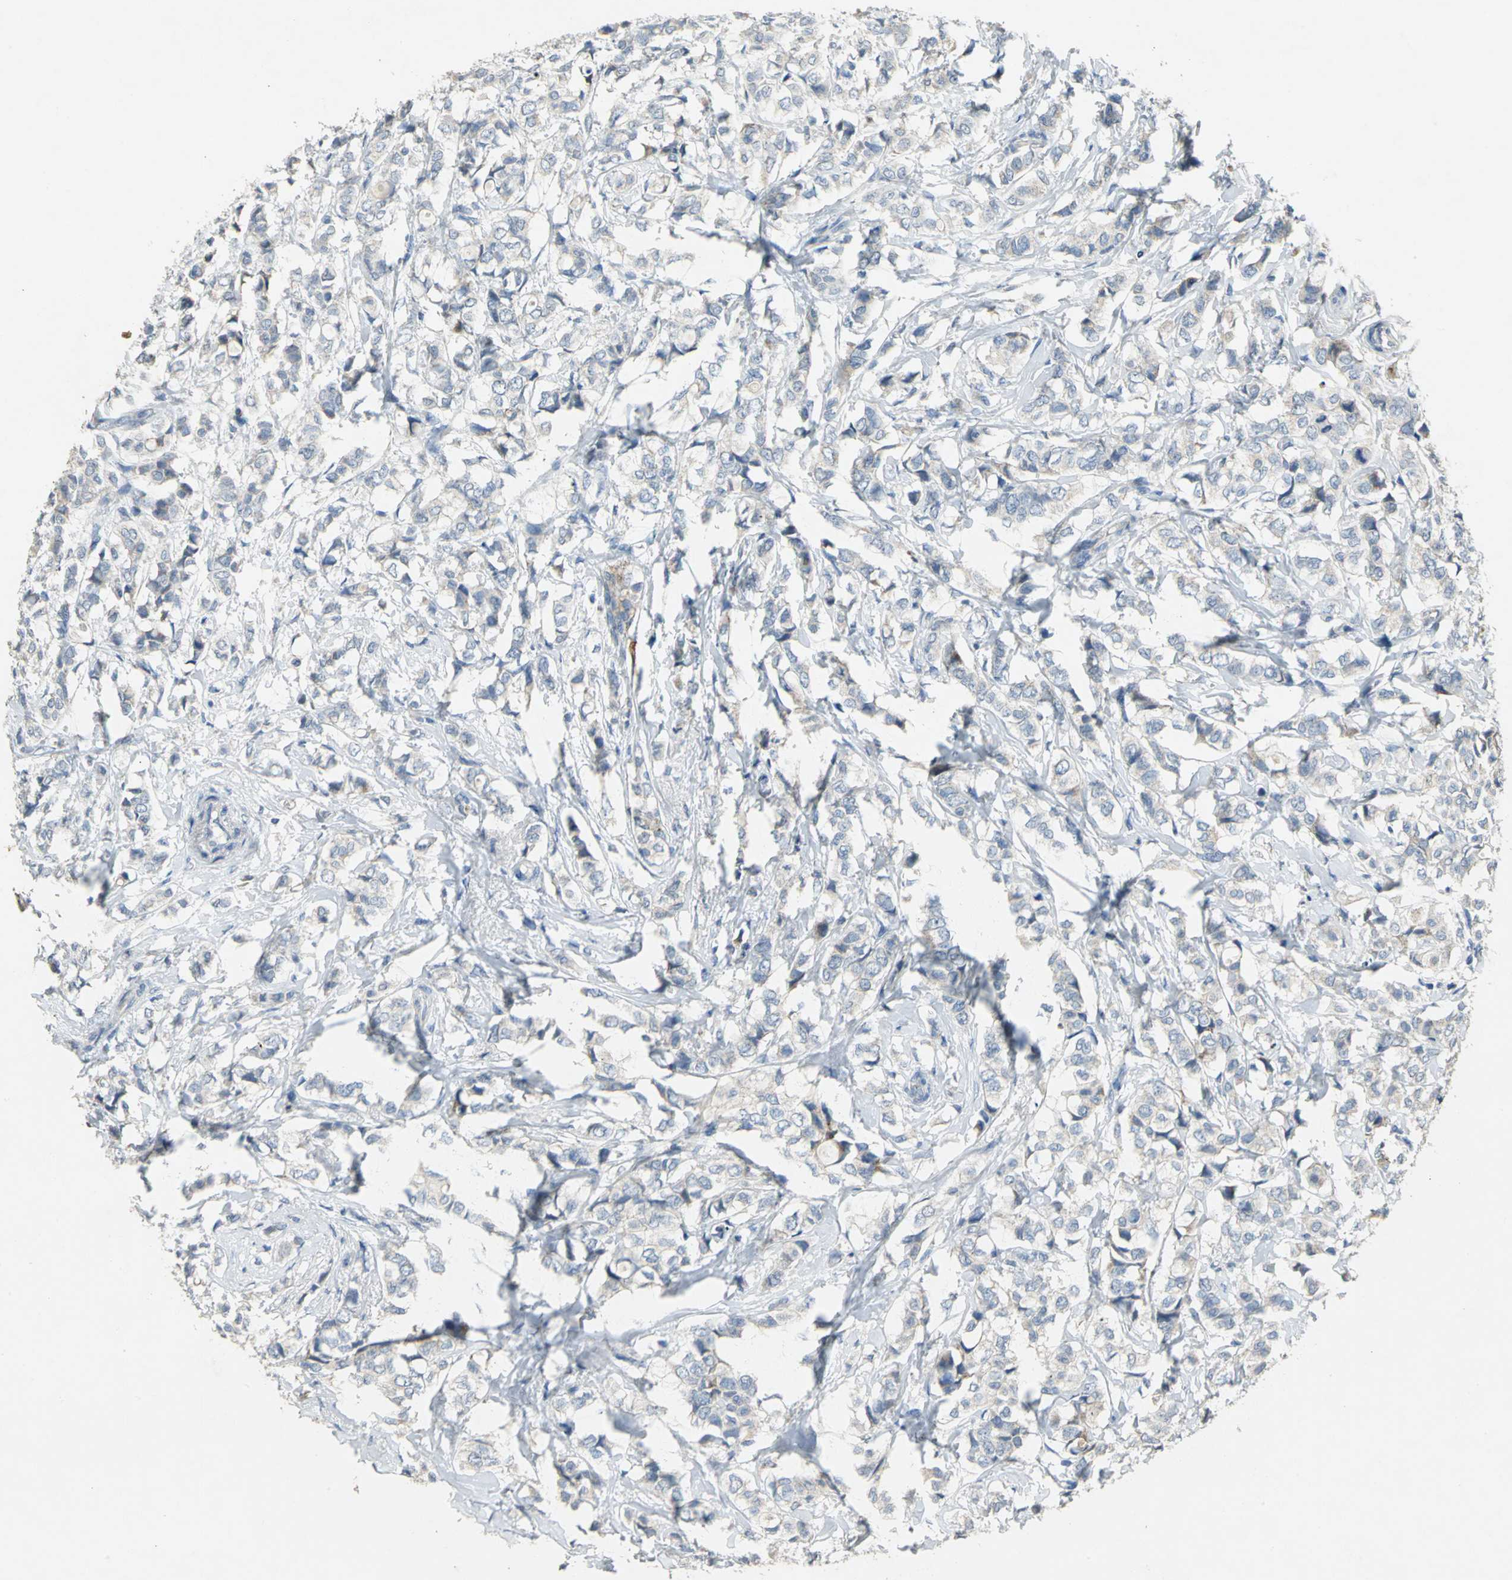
{"staining": {"intensity": "weak", "quantity": "<25%", "location": "cytoplasmic/membranous"}, "tissue": "breast cancer", "cell_type": "Tumor cells", "image_type": "cancer", "snomed": [{"axis": "morphology", "description": "Lobular carcinoma"}, {"axis": "topography", "description": "Breast"}], "caption": "Tumor cells show no significant expression in breast cancer. (Brightfield microscopy of DAB (3,3'-diaminobenzidine) immunohistochemistry at high magnification).", "gene": "SPPL2B", "patient": {"sex": "female", "age": 60}}